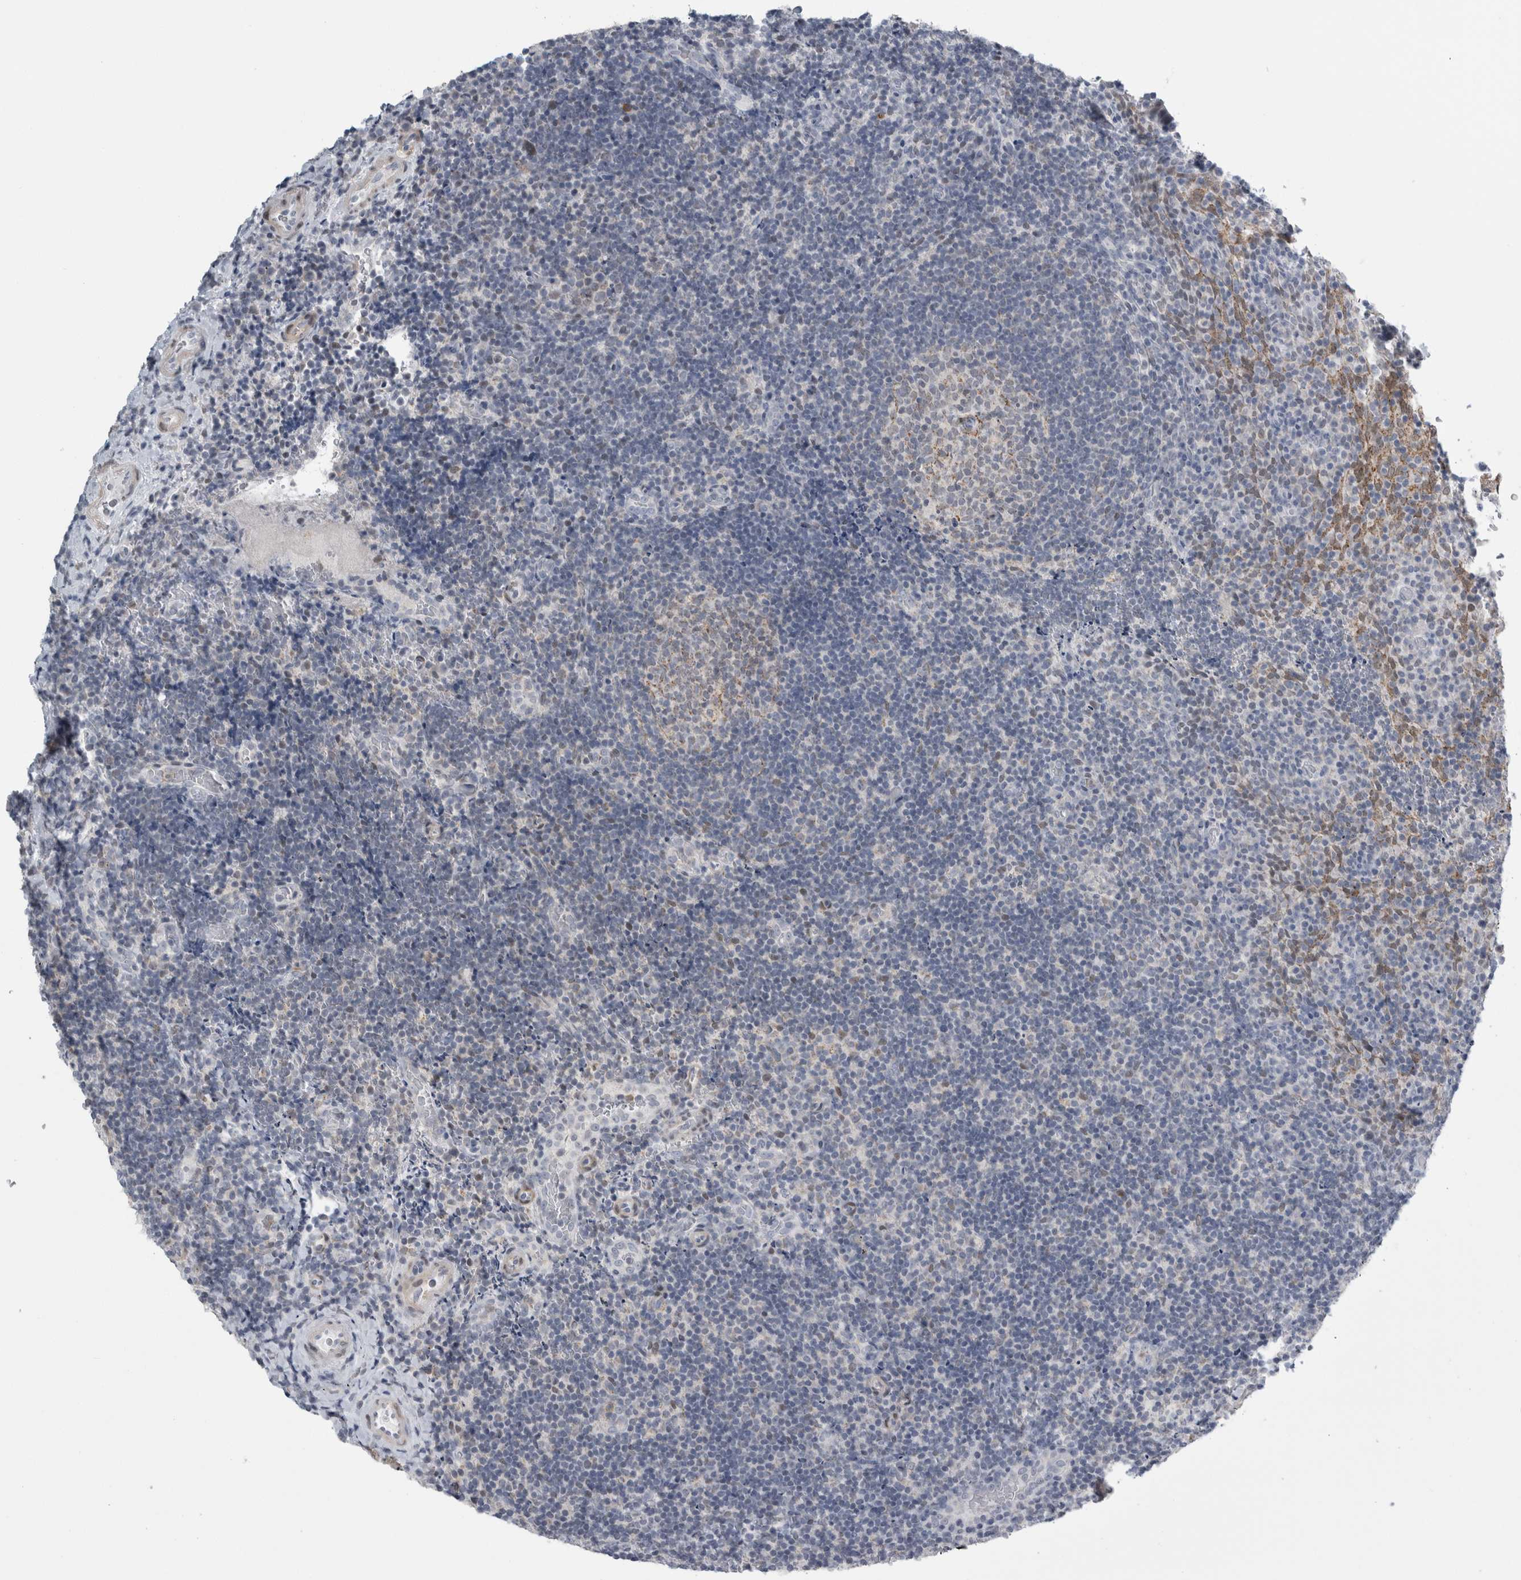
{"staining": {"intensity": "negative", "quantity": "none", "location": "none"}, "tissue": "lymphoma", "cell_type": "Tumor cells", "image_type": "cancer", "snomed": [{"axis": "morphology", "description": "Malignant lymphoma, non-Hodgkin's type, High grade"}, {"axis": "topography", "description": "Tonsil"}], "caption": "High magnification brightfield microscopy of malignant lymphoma, non-Hodgkin's type (high-grade) stained with DAB (brown) and counterstained with hematoxylin (blue): tumor cells show no significant expression.", "gene": "PLIN1", "patient": {"sex": "female", "age": 36}}